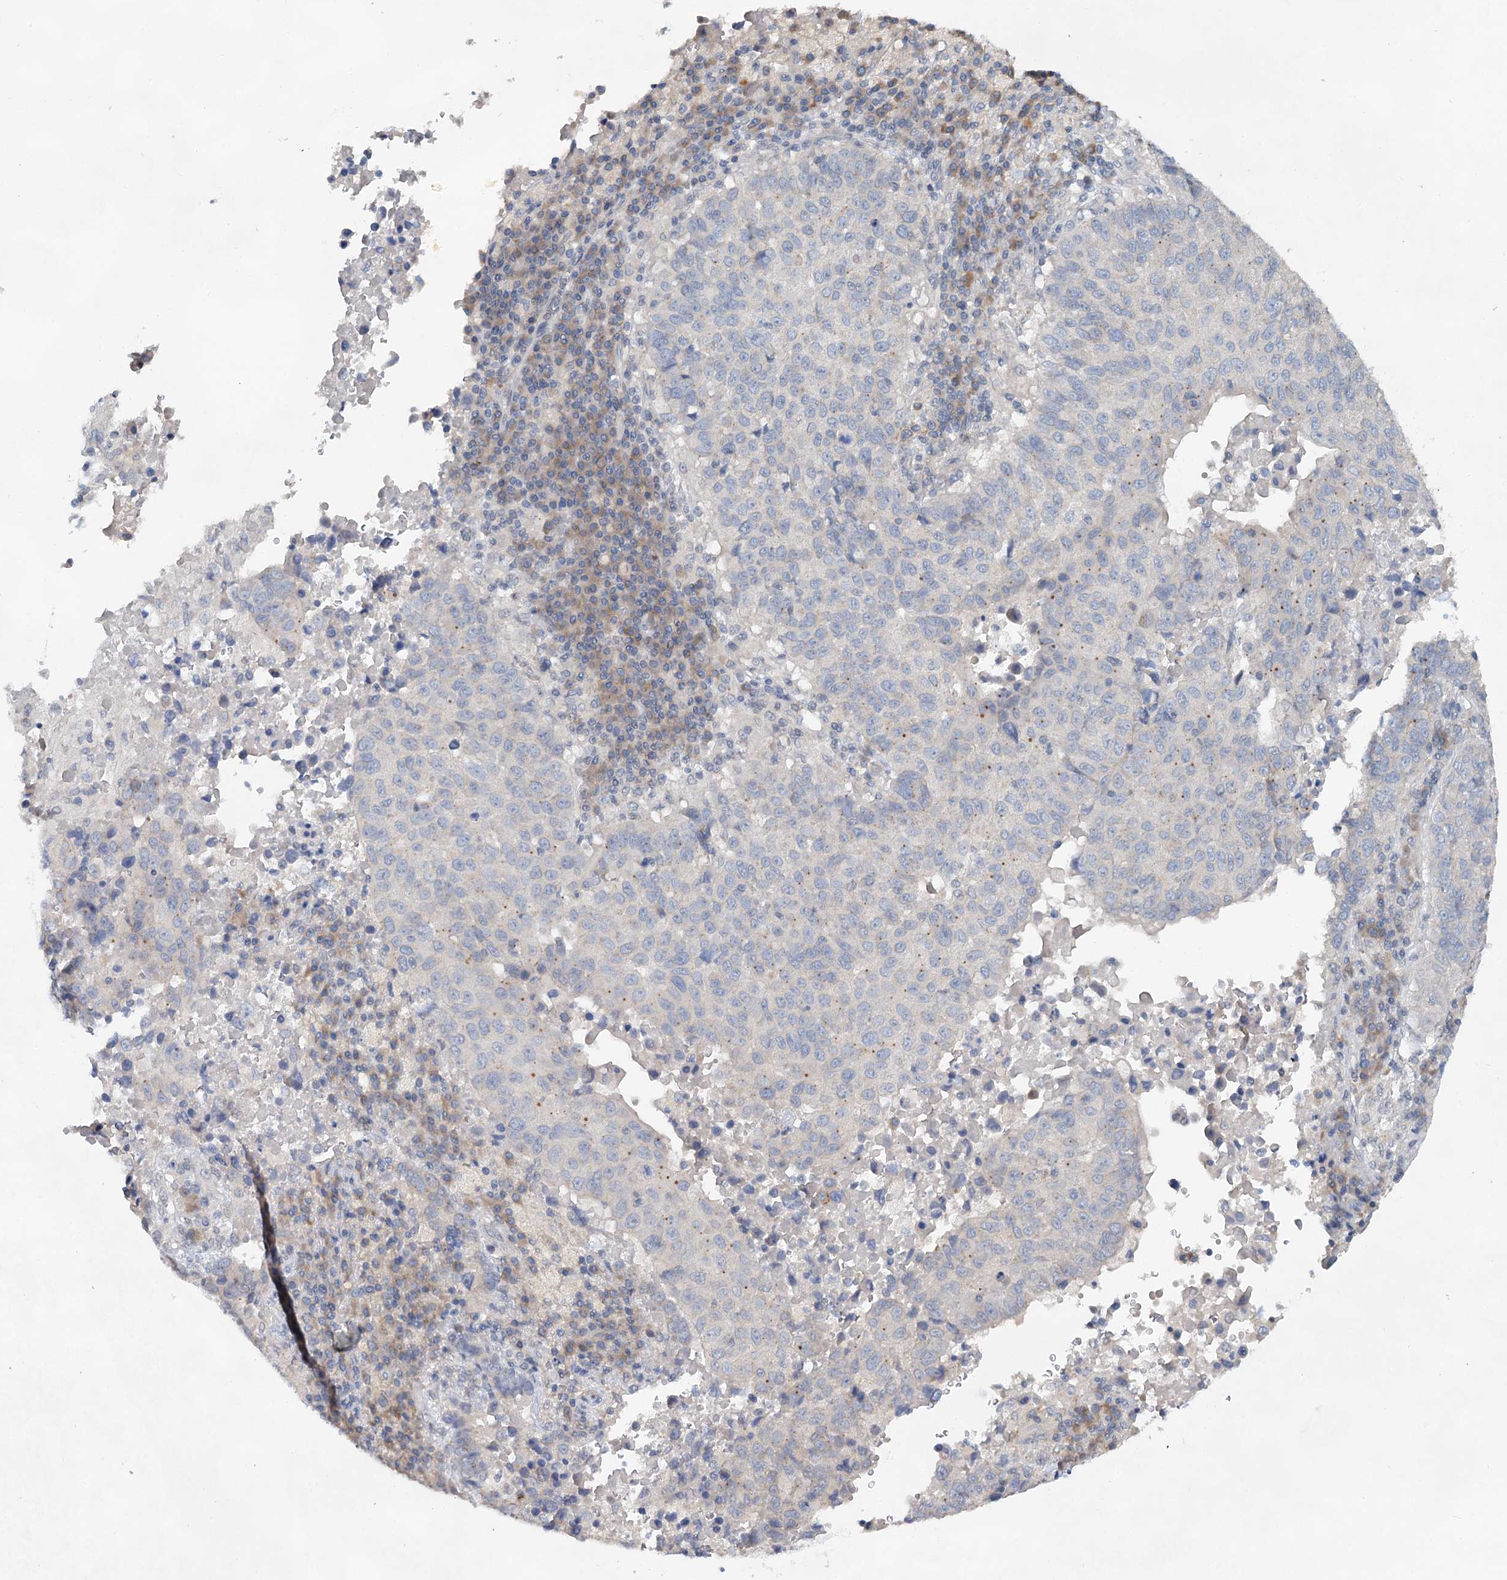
{"staining": {"intensity": "weak", "quantity": "<25%", "location": "cytoplasmic/membranous"}, "tissue": "lung cancer", "cell_type": "Tumor cells", "image_type": "cancer", "snomed": [{"axis": "morphology", "description": "Squamous cell carcinoma, NOS"}, {"axis": "topography", "description": "Lung"}], "caption": "A micrograph of human lung cancer (squamous cell carcinoma) is negative for staining in tumor cells.", "gene": "BLTP1", "patient": {"sex": "male", "age": 73}}